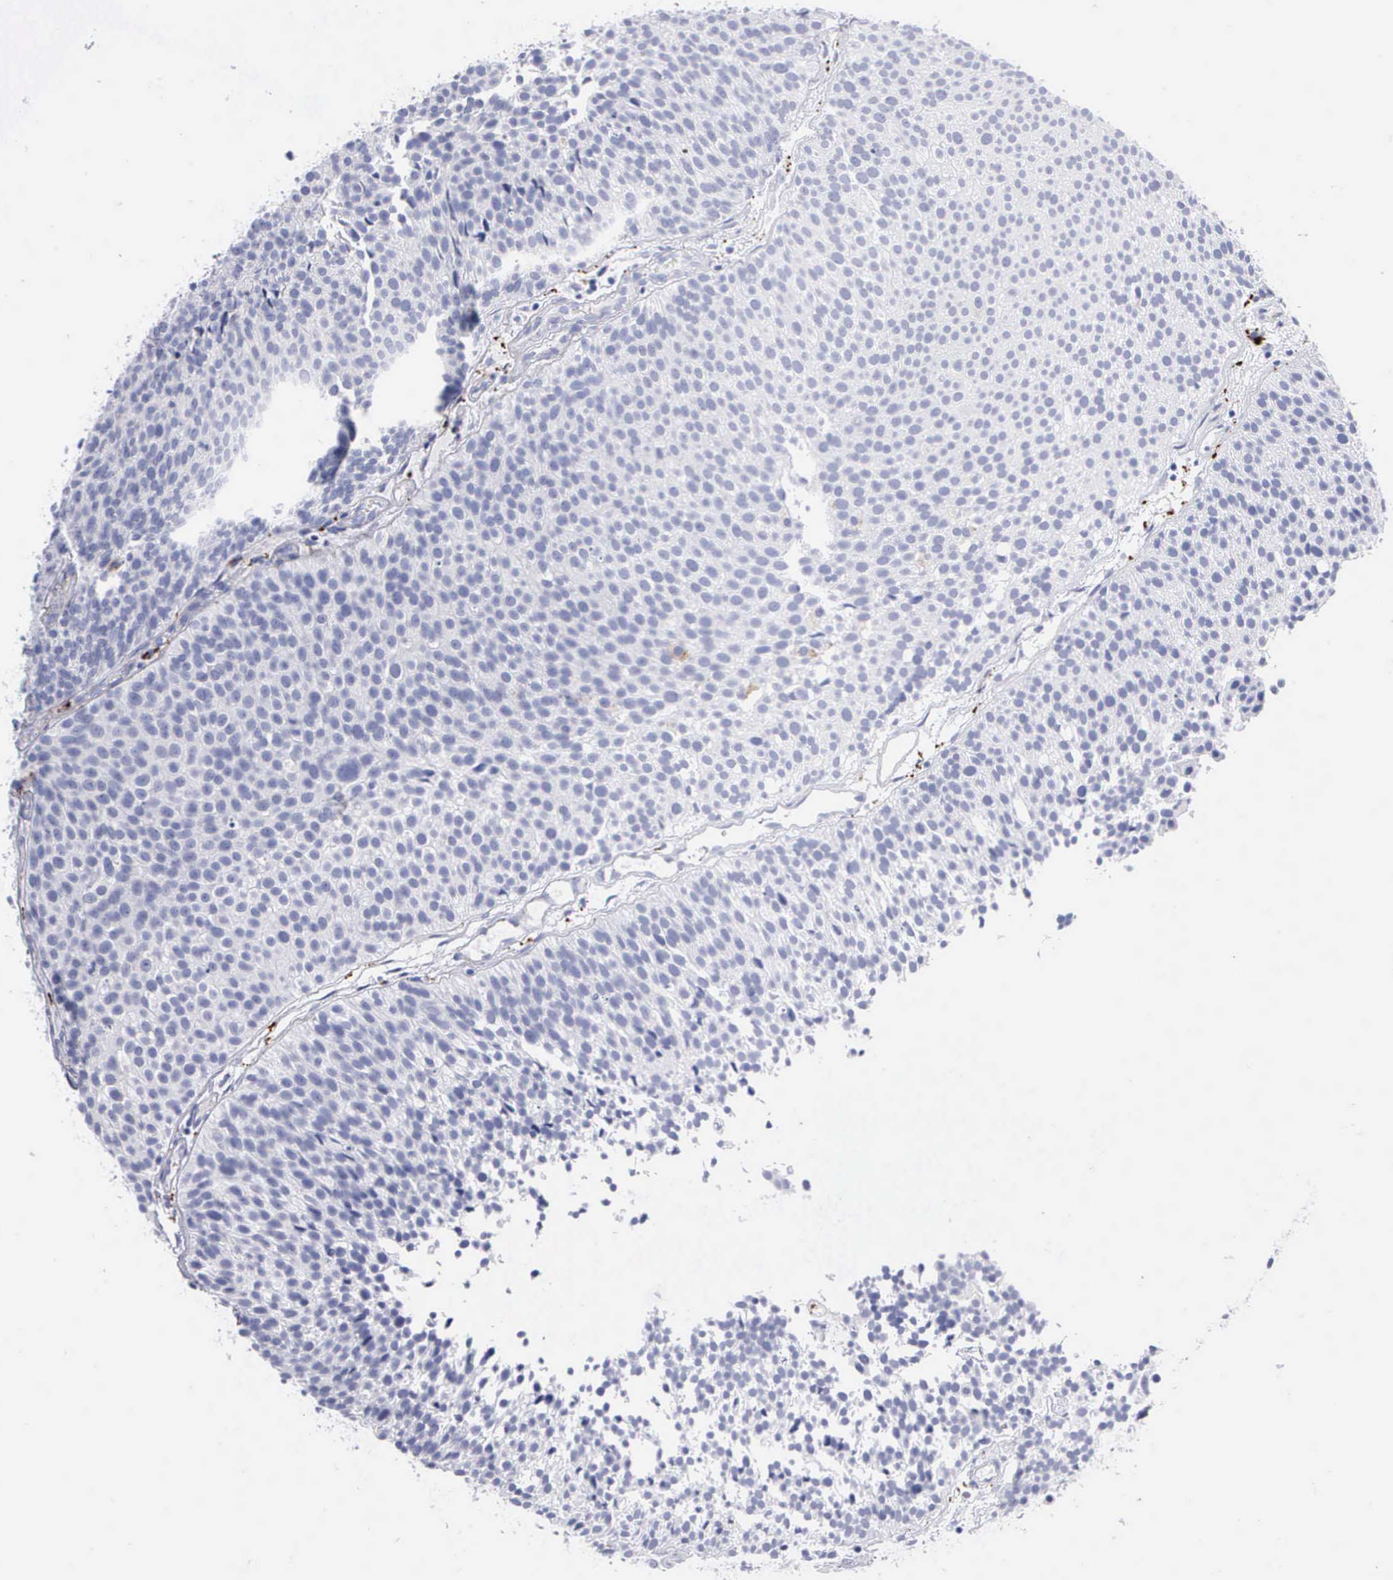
{"staining": {"intensity": "negative", "quantity": "none", "location": "none"}, "tissue": "urothelial cancer", "cell_type": "Tumor cells", "image_type": "cancer", "snomed": [{"axis": "morphology", "description": "Urothelial carcinoma, Low grade"}, {"axis": "topography", "description": "Urinary bladder"}], "caption": "This micrograph is of urothelial carcinoma (low-grade) stained with immunohistochemistry to label a protein in brown with the nuclei are counter-stained blue. There is no positivity in tumor cells.", "gene": "CTSL", "patient": {"sex": "male", "age": 85}}